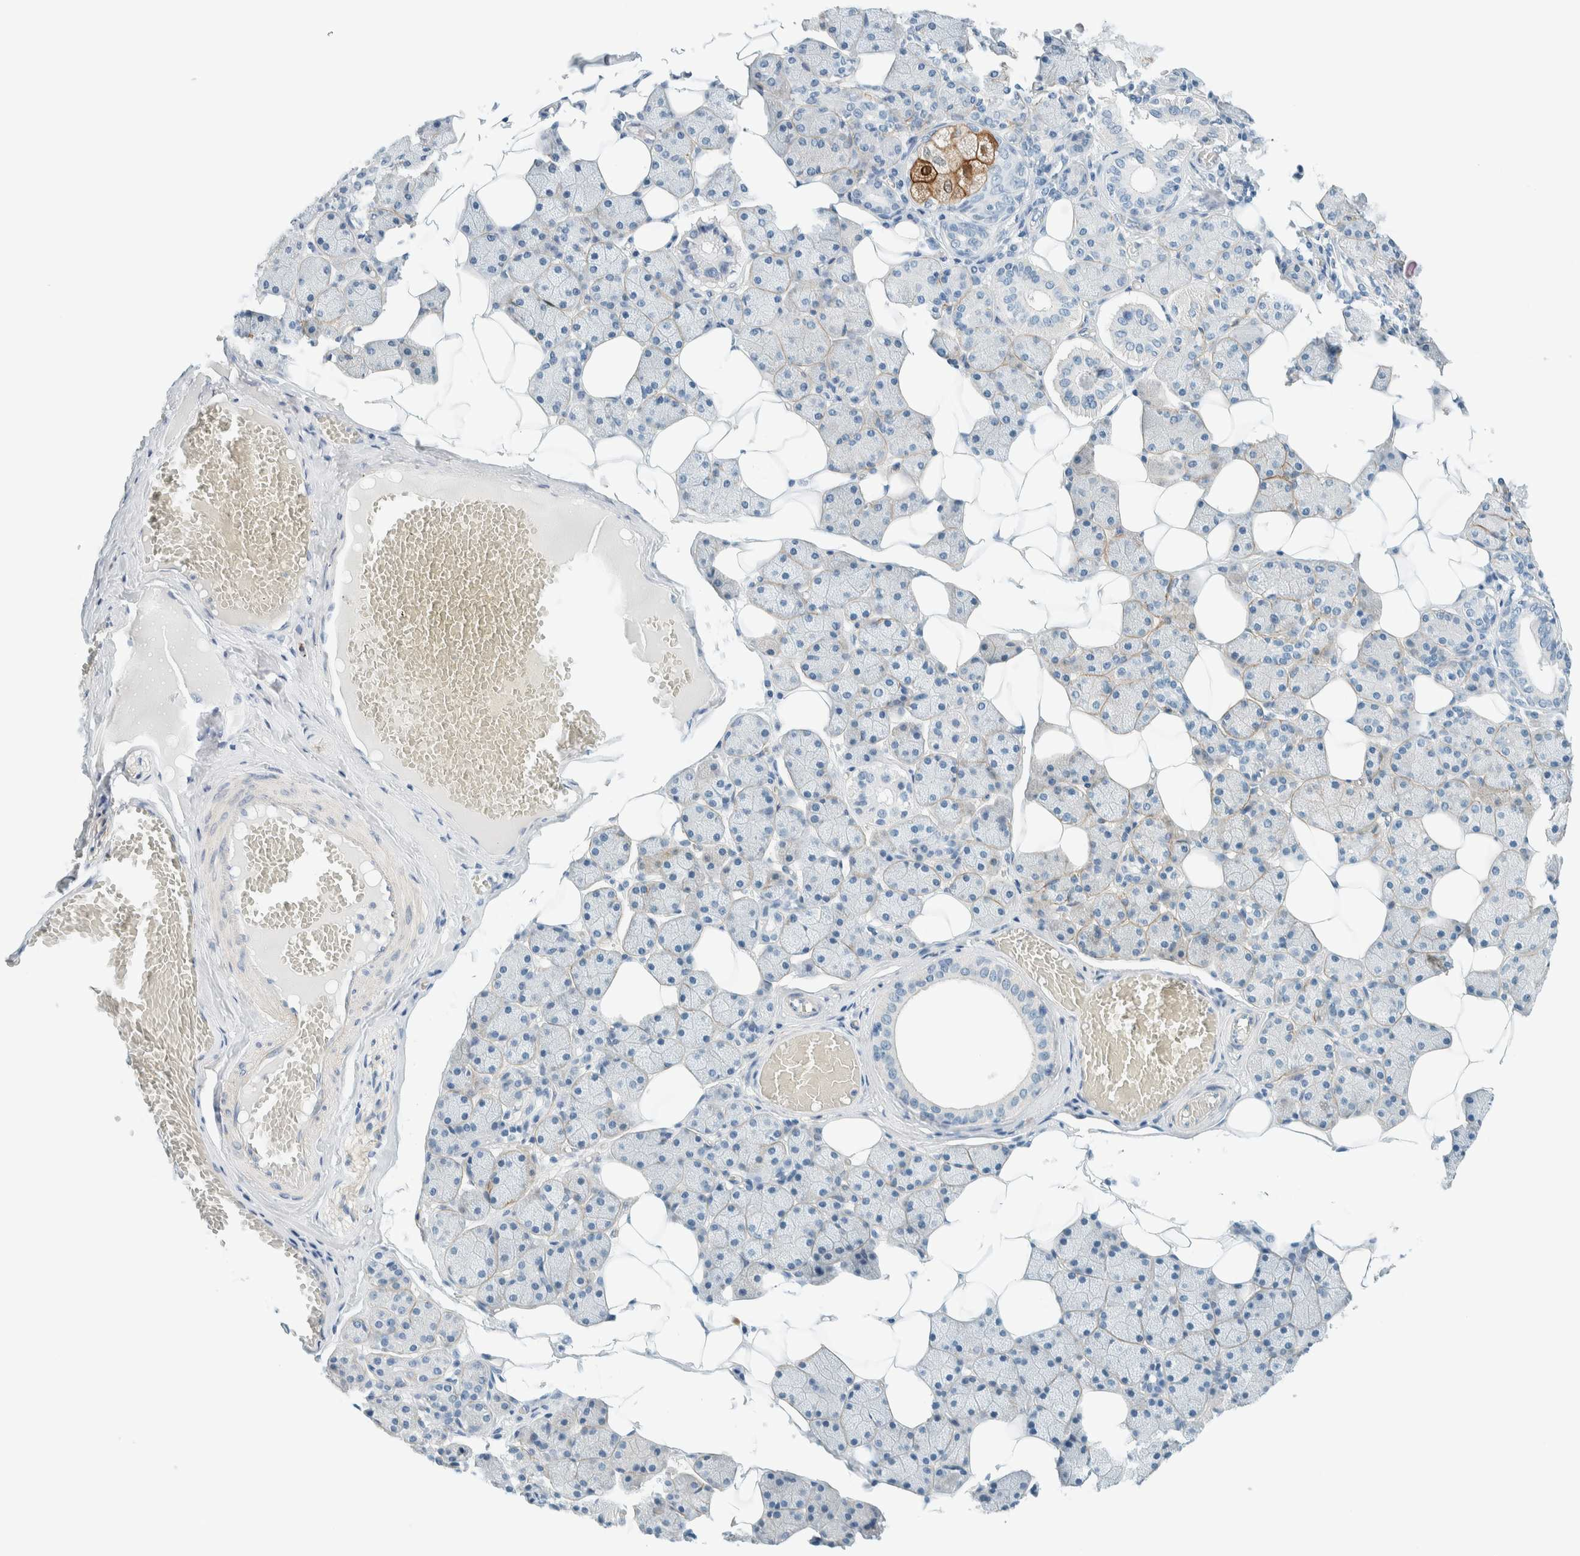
{"staining": {"intensity": "moderate", "quantity": "<25%", "location": "cytoplasmic/membranous"}, "tissue": "salivary gland", "cell_type": "Glandular cells", "image_type": "normal", "snomed": [{"axis": "morphology", "description": "Normal tissue, NOS"}, {"axis": "topography", "description": "Salivary gland"}], "caption": "A photomicrograph of human salivary gland stained for a protein displays moderate cytoplasmic/membranous brown staining in glandular cells.", "gene": "SLFN12", "patient": {"sex": "female", "age": 33}}